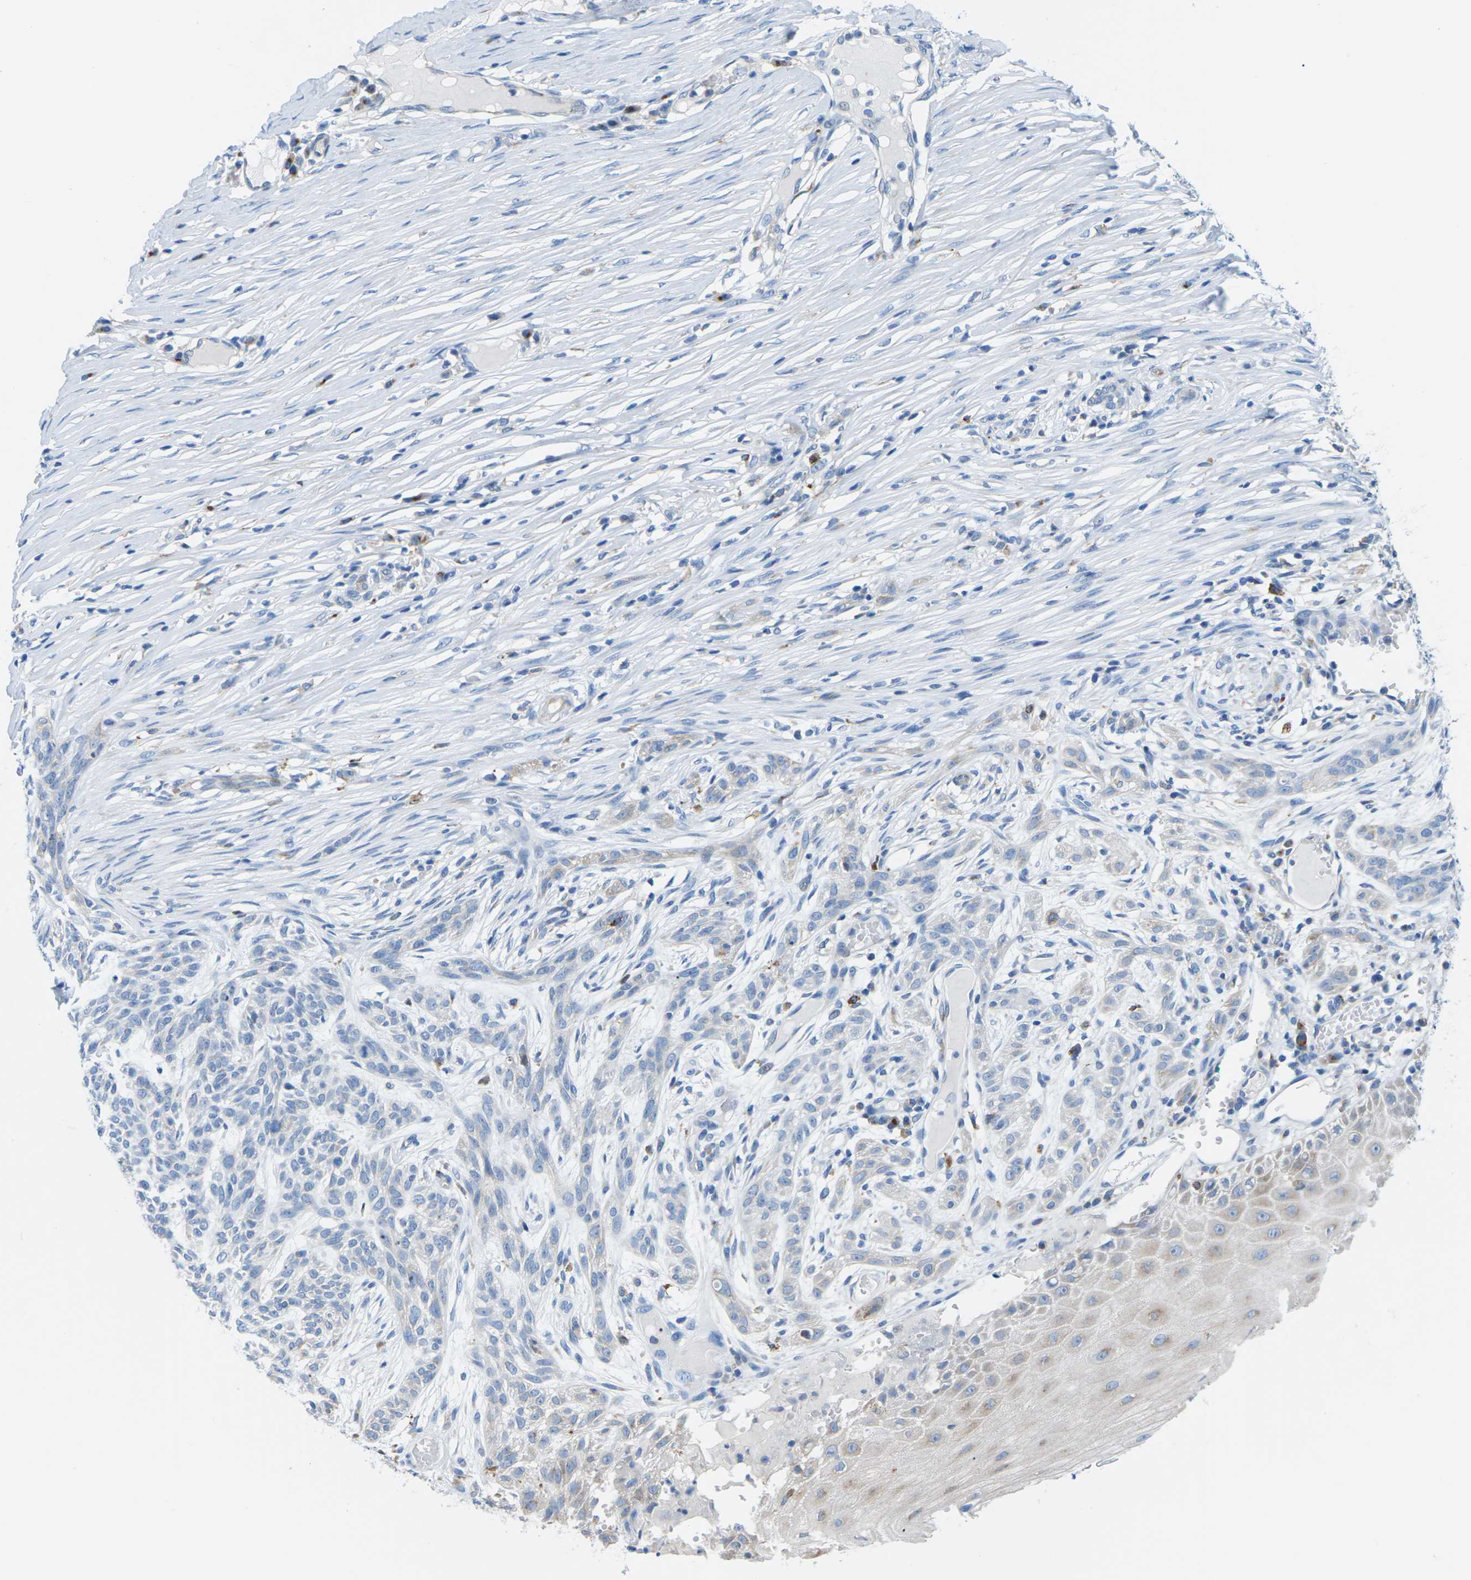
{"staining": {"intensity": "negative", "quantity": "none", "location": "none"}, "tissue": "skin cancer", "cell_type": "Tumor cells", "image_type": "cancer", "snomed": [{"axis": "morphology", "description": "Basal cell carcinoma"}, {"axis": "topography", "description": "Skin"}], "caption": "Immunohistochemistry of basal cell carcinoma (skin) displays no positivity in tumor cells.", "gene": "SYNGR2", "patient": {"sex": "female", "age": 59}}